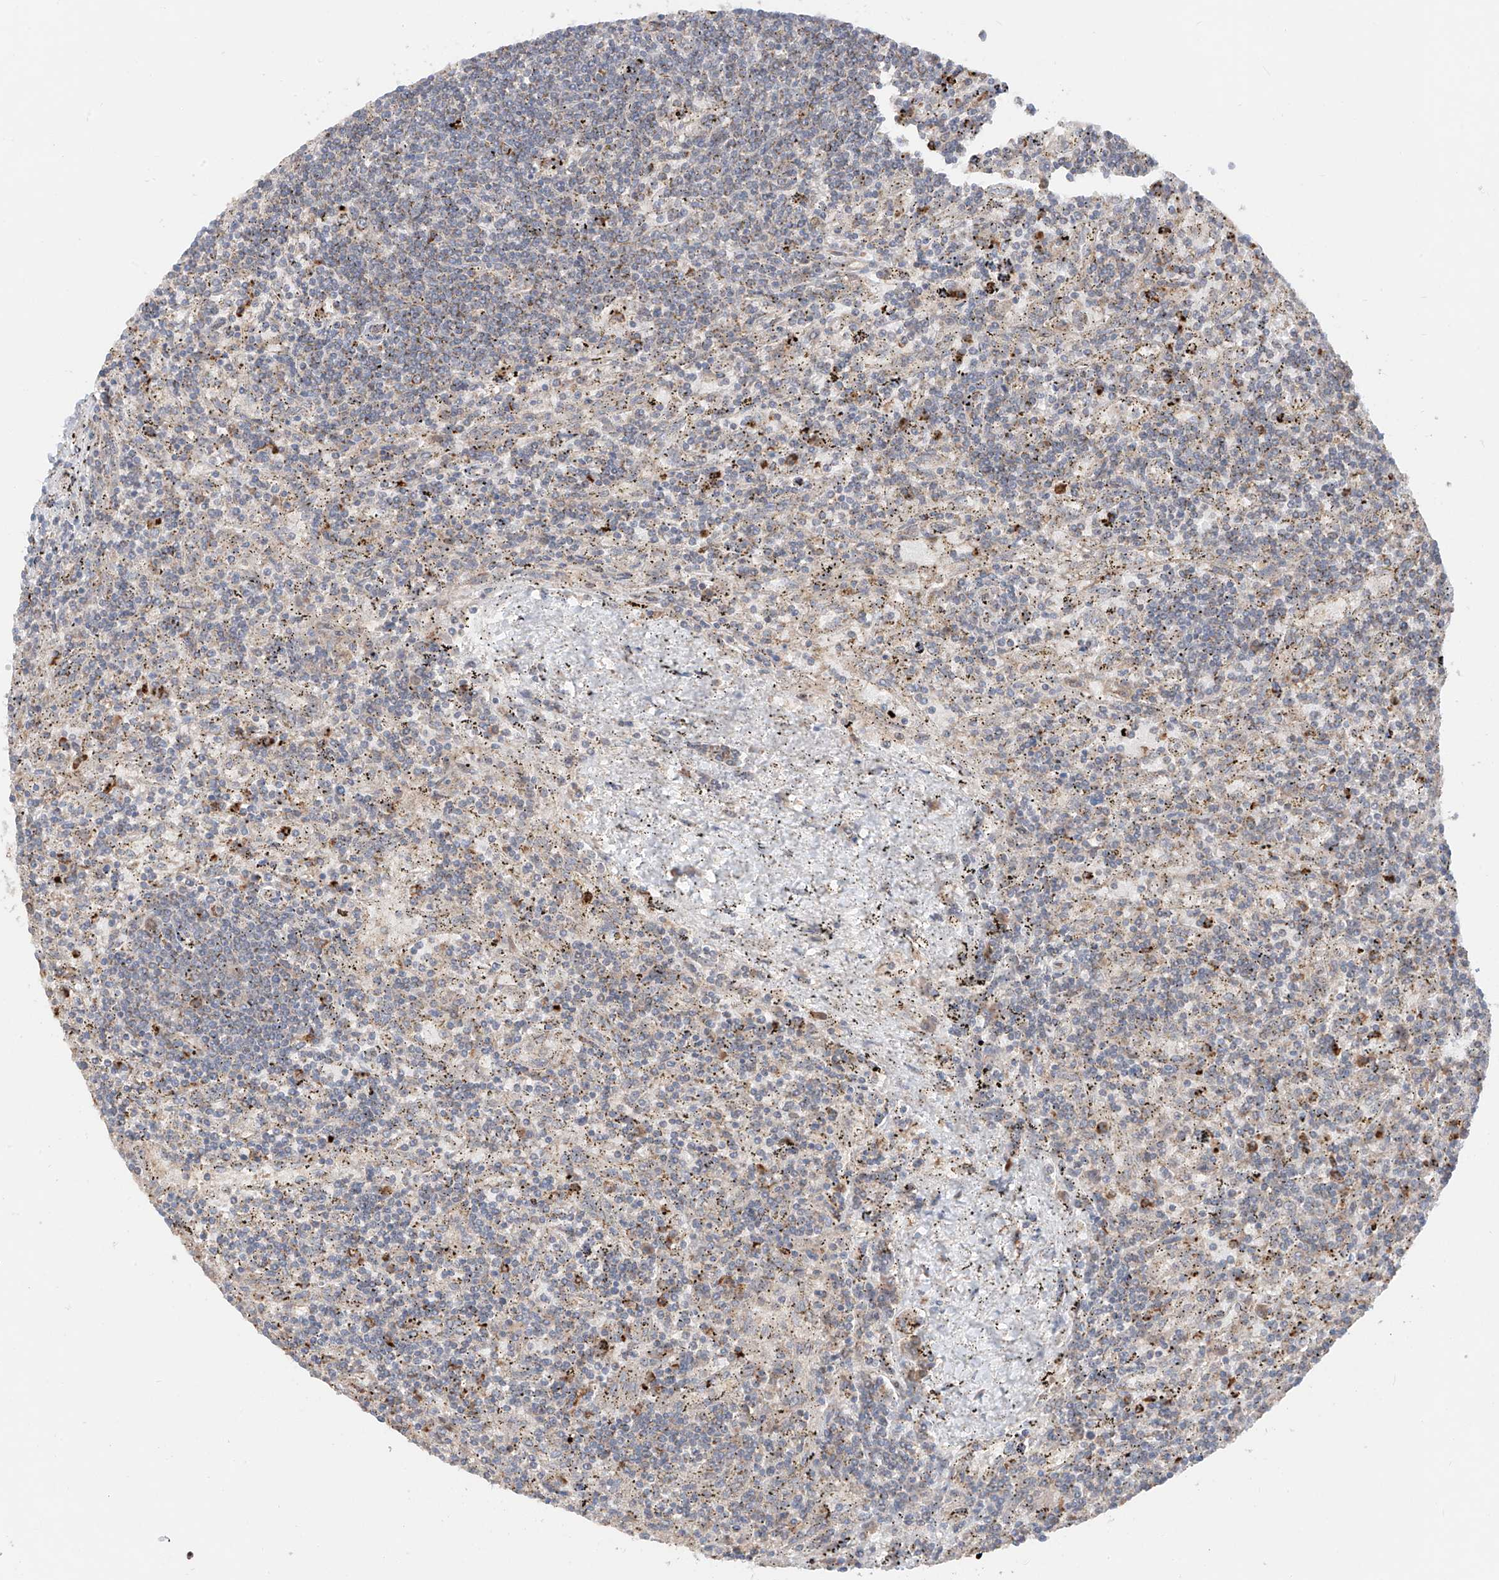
{"staining": {"intensity": "negative", "quantity": "none", "location": "none"}, "tissue": "lymphoma", "cell_type": "Tumor cells", "image_type": "cancer", "snomed": [{"axis": "morphology", "description": "Malignant lymphoma, non-Hodgkin's type, Low grade"}, {"axis": "topography", "description": "Spleen"}], "caption": "This histopathology image is of lymphoma stained with IHC to label a protein in brown with the nuclei are counter-stained blue. There is no positivity in tumor cells. (Immunohistochemistry, brightfield microscopy, high magnification).", "gene": "AHCTF1", "patient": {"sex": "male", "age": 76}}